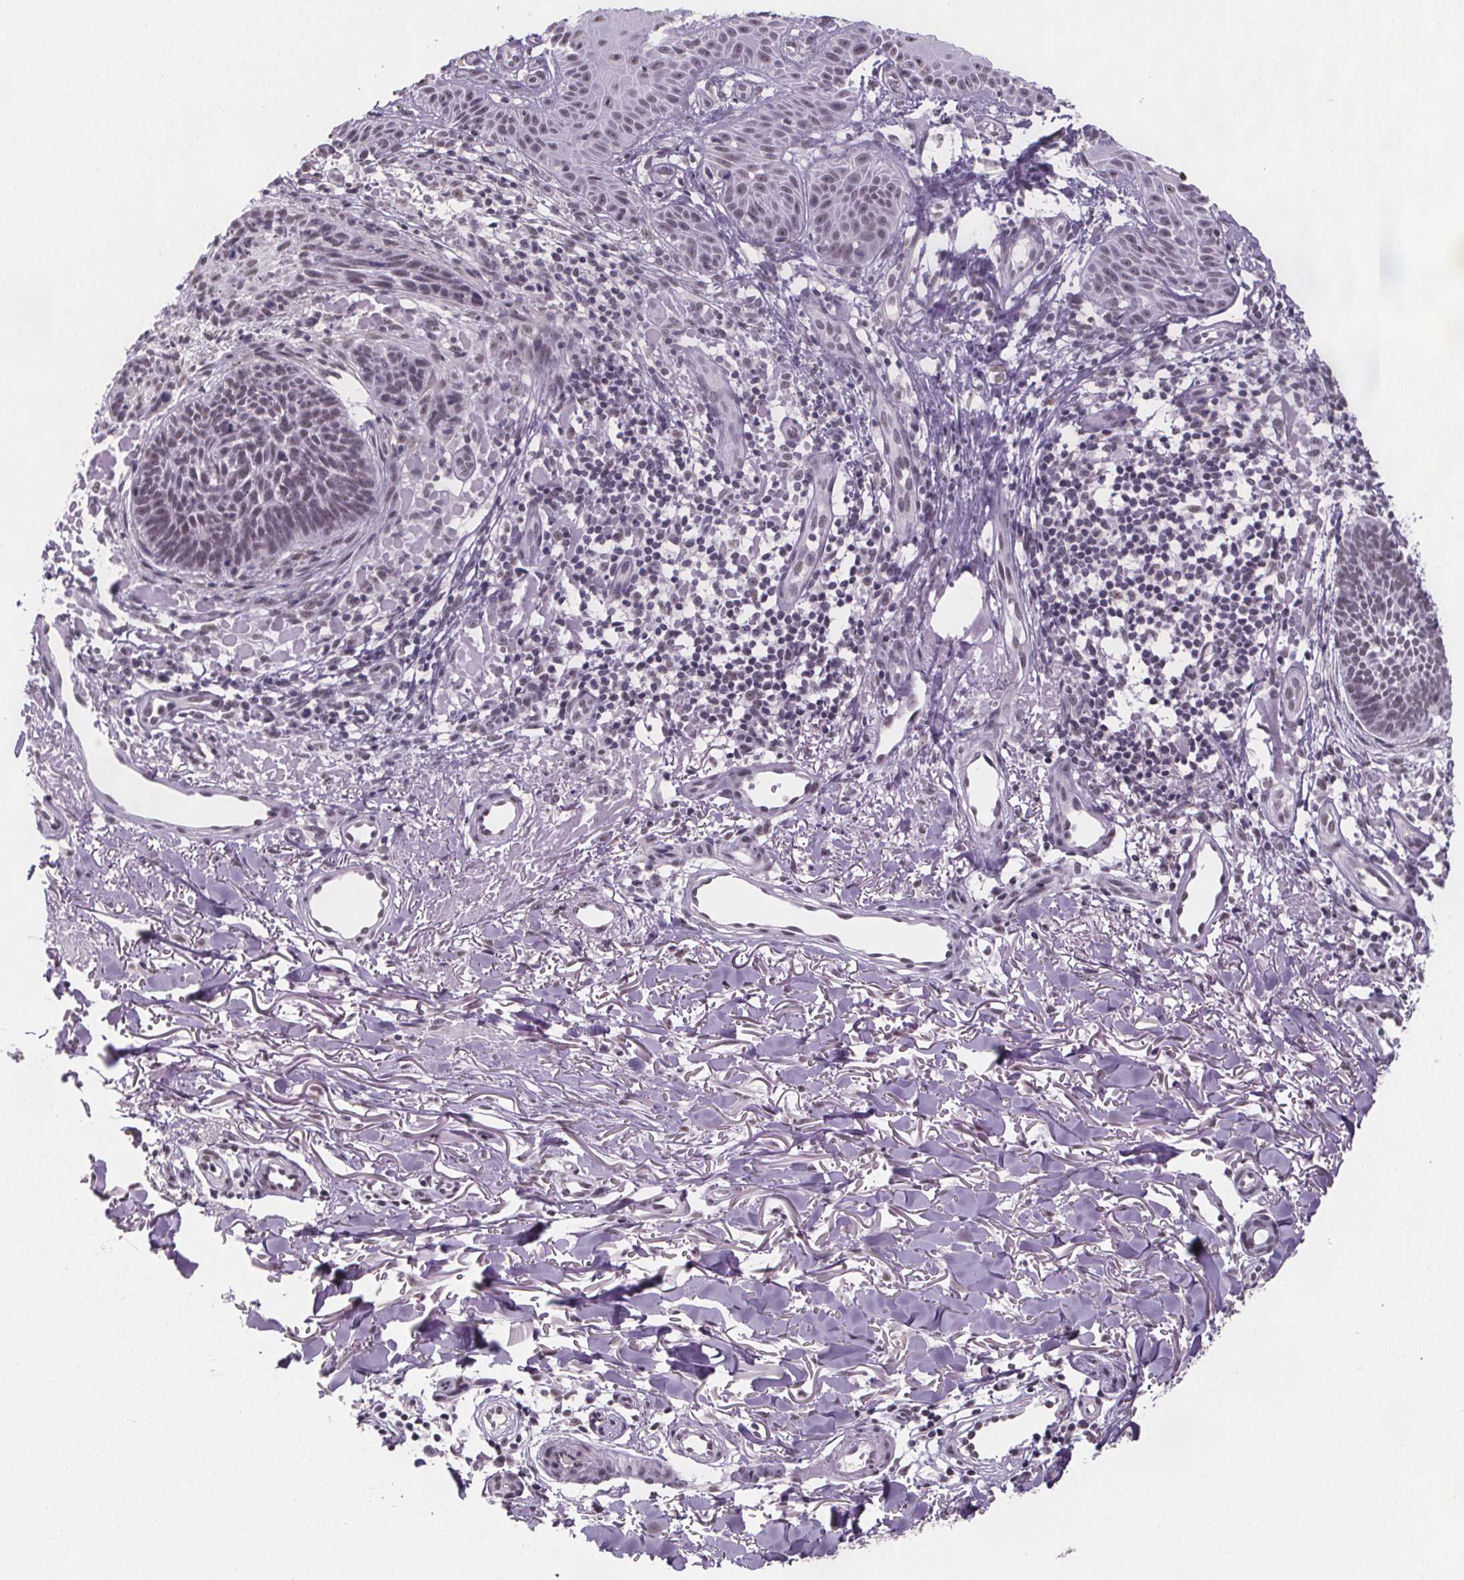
{"staining": {"intensity": "negative", "quantity": "none", "location": "none"}, "tissue": "skin cancer", "cell_type": "Tumor cells", "image_type": "cancer", "snomed": [{"axis": "morphology", "description": "Basal cell carcinoma"}, {"axis": "topography", "description": "Skin"}], "caption": "The immunohistochemistry (IHC) photomicrograph has no significant expression in tumor cells of skin basal cell carcinoma tissue.", "gene": "ZNF572", "patient": {"sex": "male", "age": 88}}